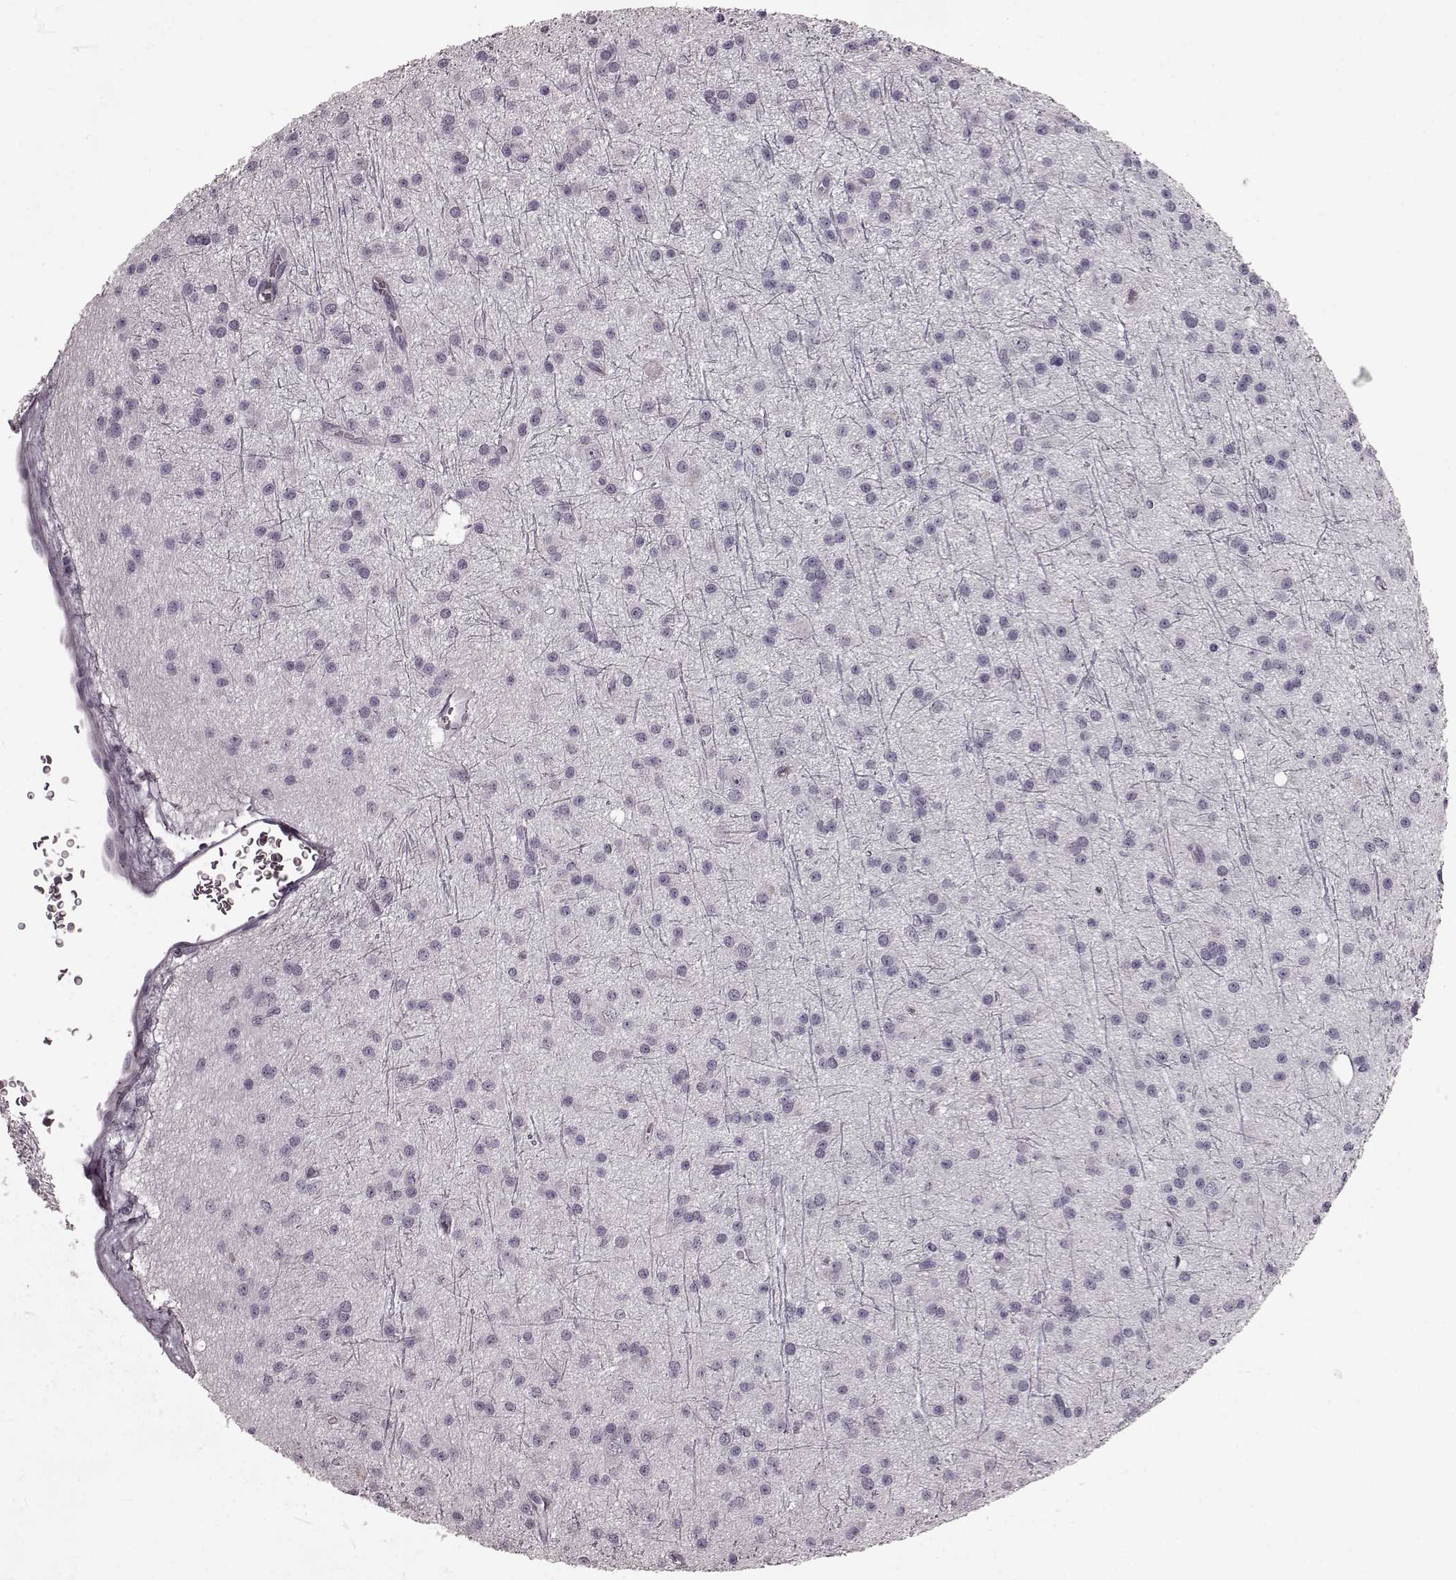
{"staining": {"intensity": "negative", "quantity": "none", "location": "none"}, "tissue": "glioma", "cell_type": "Tumor cells", "image_type": "cancer", "snomed": [{"axis": "morphology", "description": "Glioma, malignant, Low grade"}, {"axis": "topography", "description": "Brain"}], "caption": "Glioma stained for a protein using IHC shows no positivity tumor cells.", "gene": "CST7", "patient": {"sex": "male", "age": 27}}